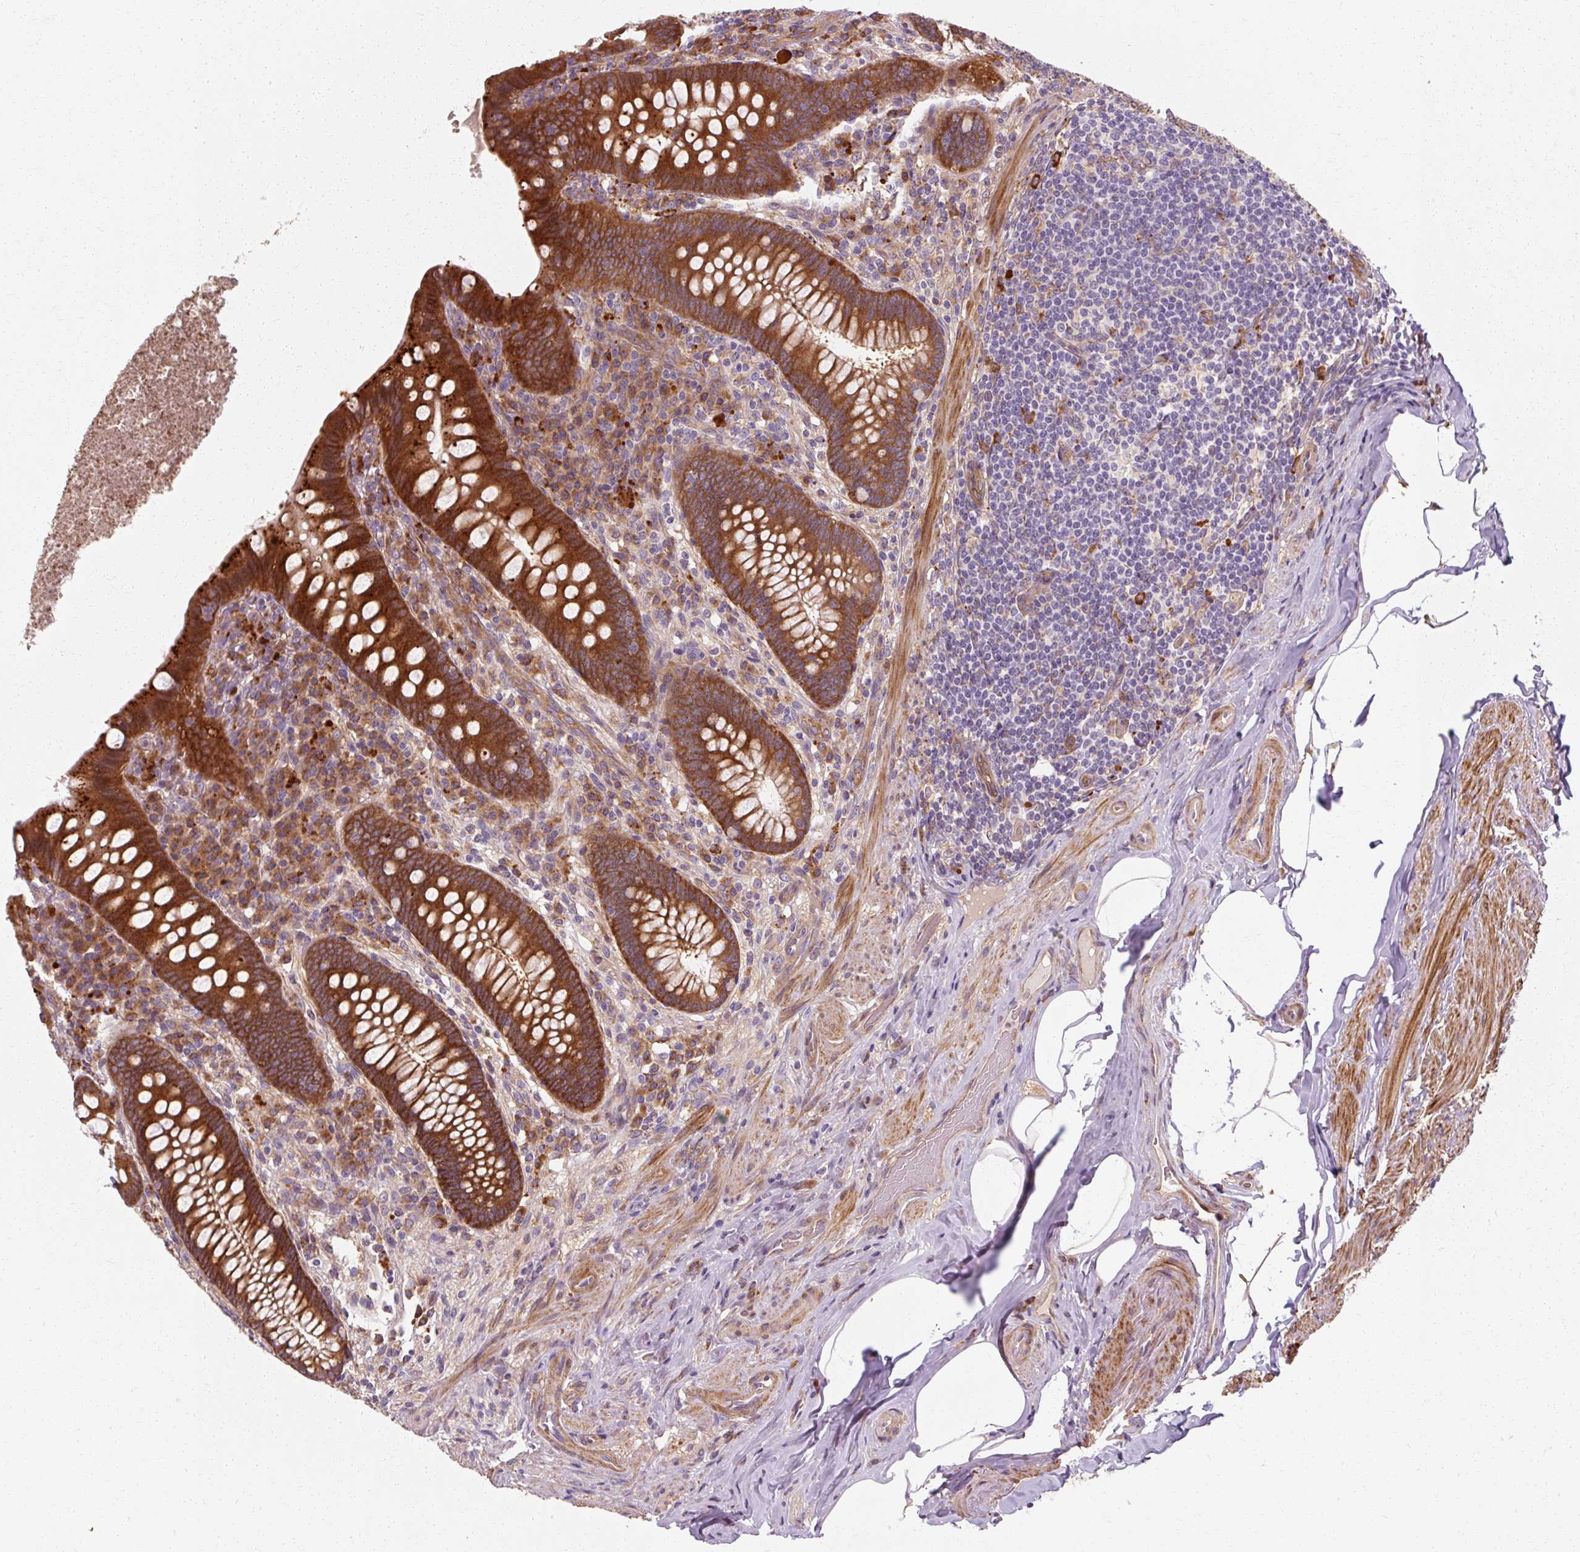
{"staining": {"intensity": "strong", "quantity": ">75%", "location": "cytoplasmic/membranous"}, "tissue": "appendix", "cell_type": "Glandular cells", "image_type": "normal", "snomed": [{"axis": "morphology", "description": "Normal tissue, NOS"}, {"axis": "topography", "description": "Appendix"}], "caption": "IHC staining of benign appendix, which demonstrates high levels of strong cytoplasmic/membranous positivity in approximately >75% of glandular cells indicating strong cytoplasmic/membranous protein positivity. The staining was performed using DAB (brown) for protein detection and nuclei were counterstained in hematoxylin (blue).", "gene": "TBC1D4", "patient": {"sex": "male", "age": 71}}